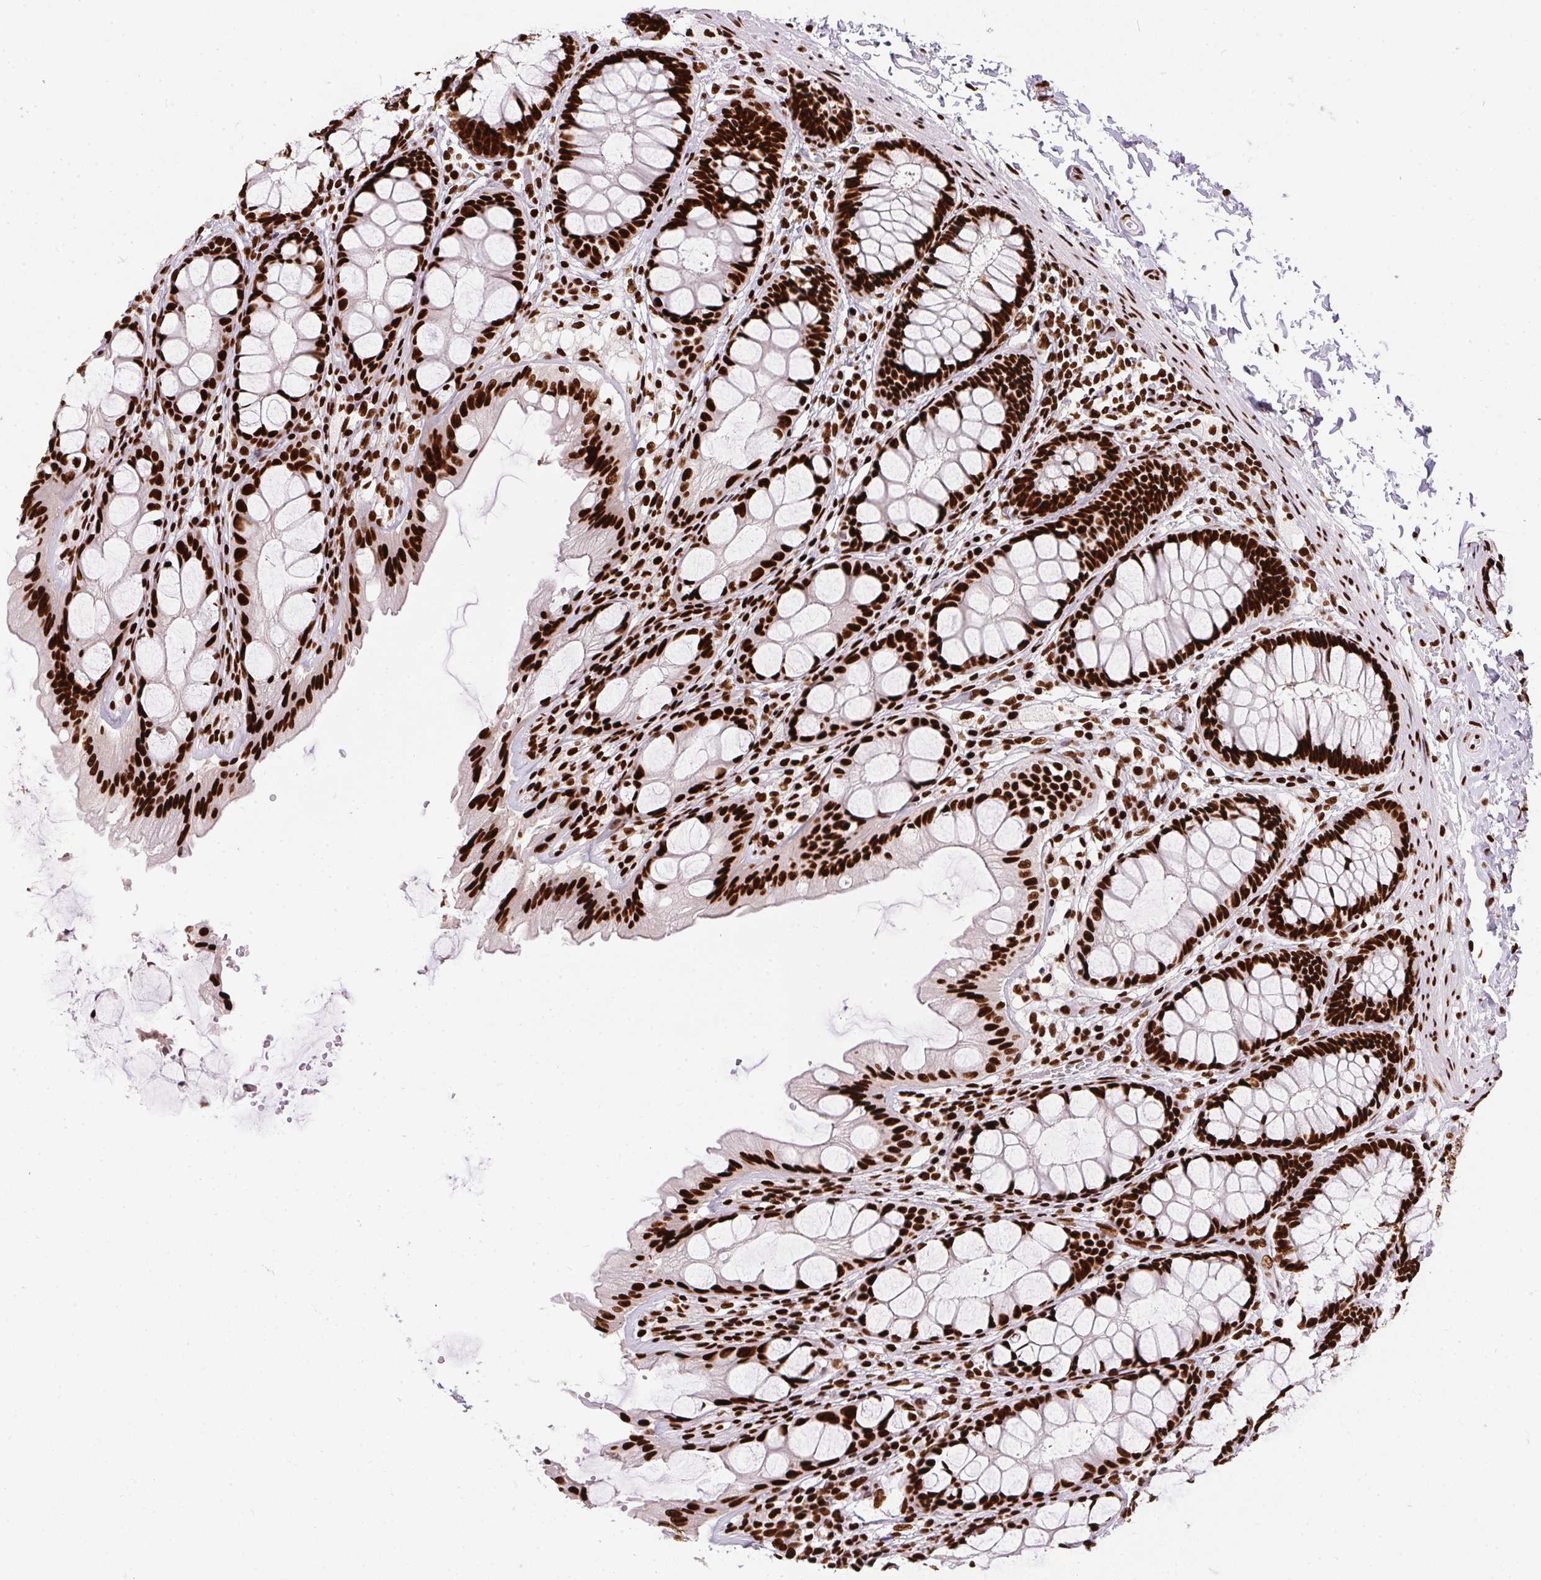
{"staining": {"intensity": "strong", "quantity": ">75%", "location": "nuclear"}, "tissue": "colon", "cell_type": "Endothelial cells", "image_type": "normal", "snomed": [{"axis": "morphology", "description": "Normal tissue, NOS"}, {"axis": "topography", "description": "Colon"}], "caption": "Endothelial cells reveal high levels of strong nuclear positivity in approximately >75% of cells in benign human colon.", "gene": "PAGE3", "patient": {"sex": "male", "age": 47}}